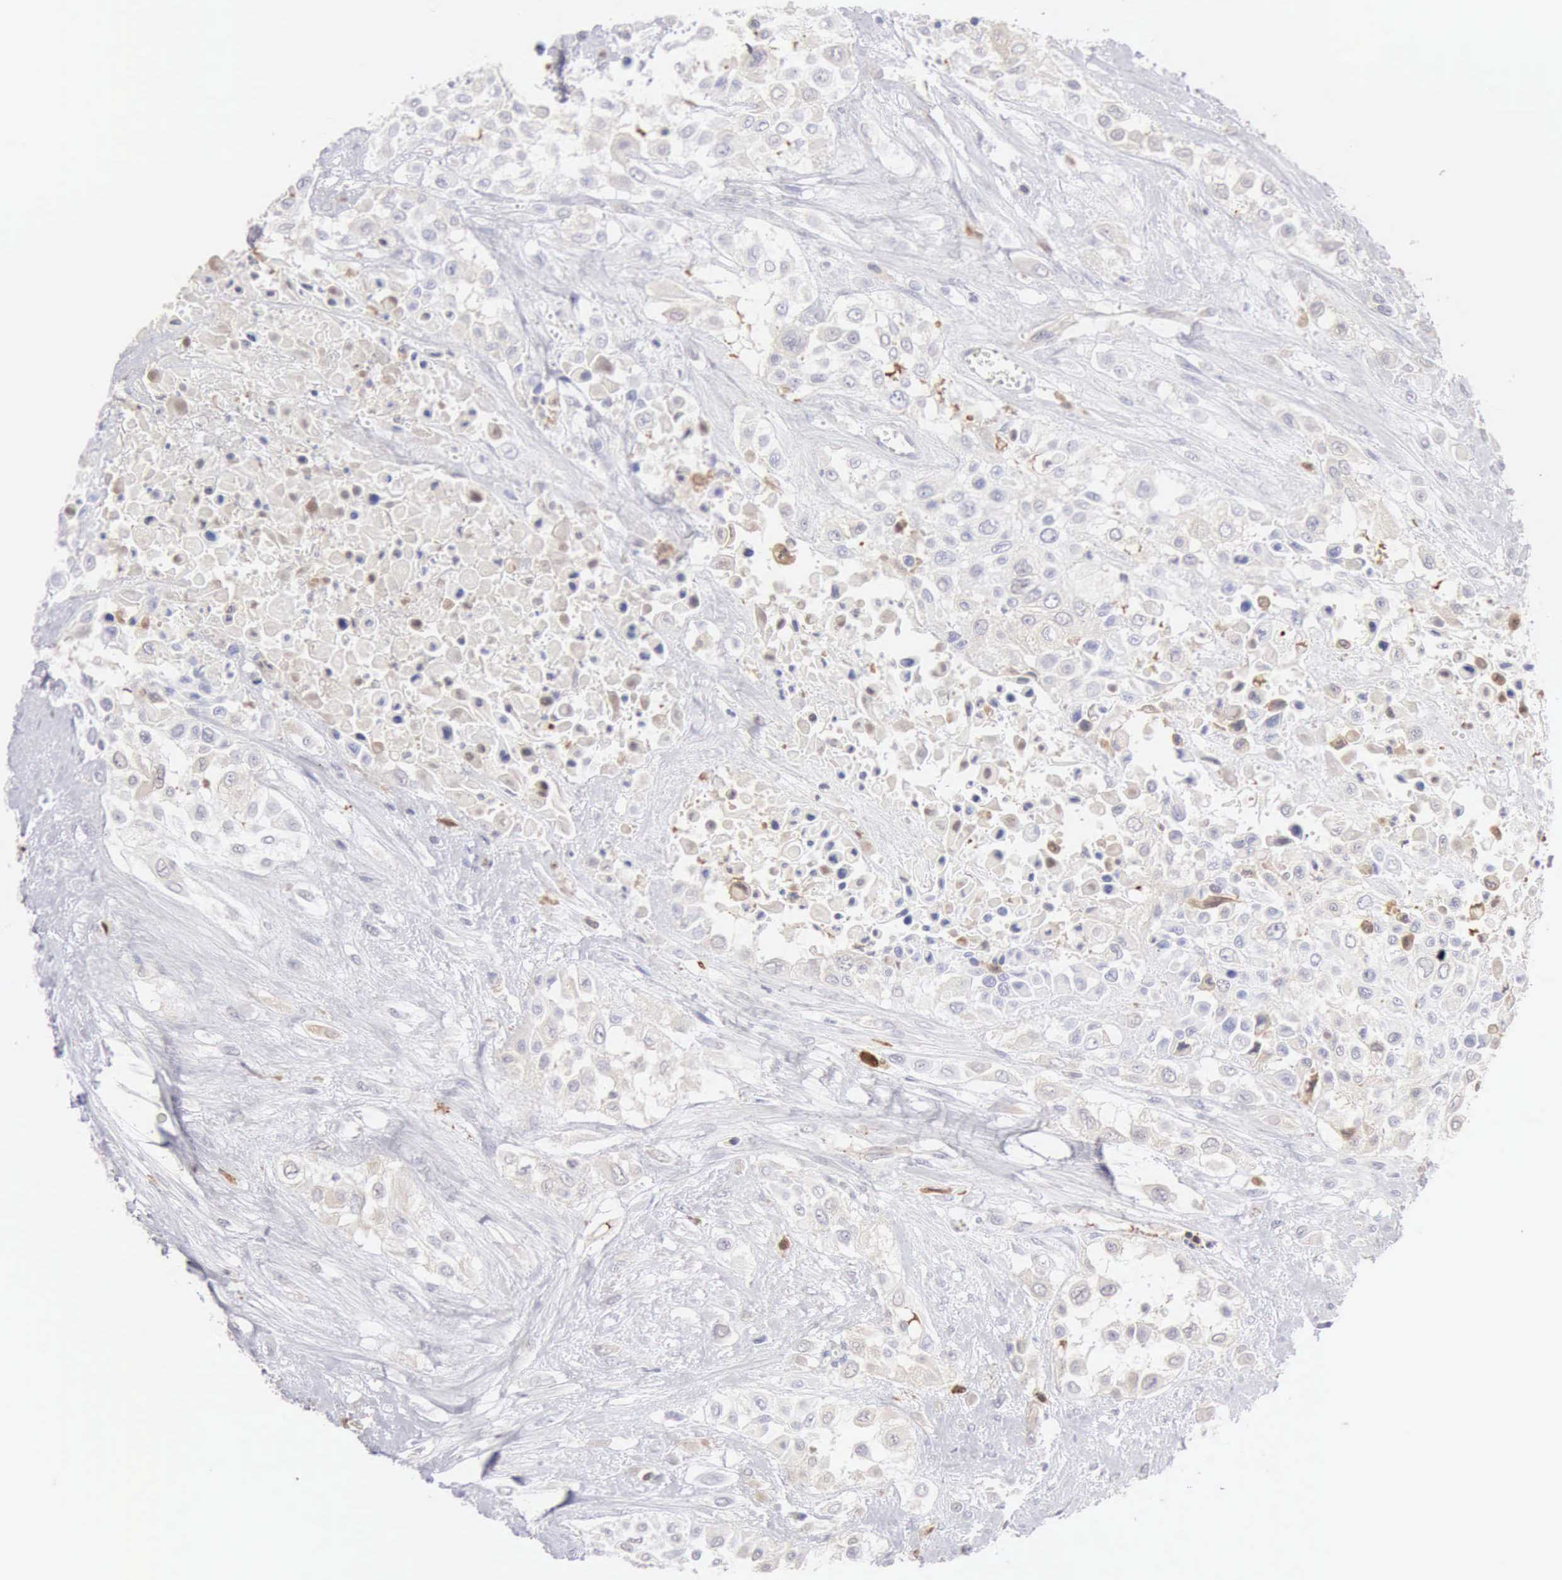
{"staining": {"intensity": "negative", "quantity": "none", "location": "none"}, "tissue": "urothelial cancer", "cell_type": "Tumor cells", "image_type": "cancer", "snomed": [{"axis": "morphology", "description": "Urothelial carcinoma, High grade"}, {"axis": "topography", "description": "Urinary bladder"}], "caption": "Immunohistochemistry histopathology image of neoplastic tissue: urothelial carcinoma (high-grade) stained with DAB (3,3'-diaminobenzidine) demonstrates no significant protein expression in tumor cells.", "gene": "RNASE1", "patient": {"sex": "male", "age": 57}}